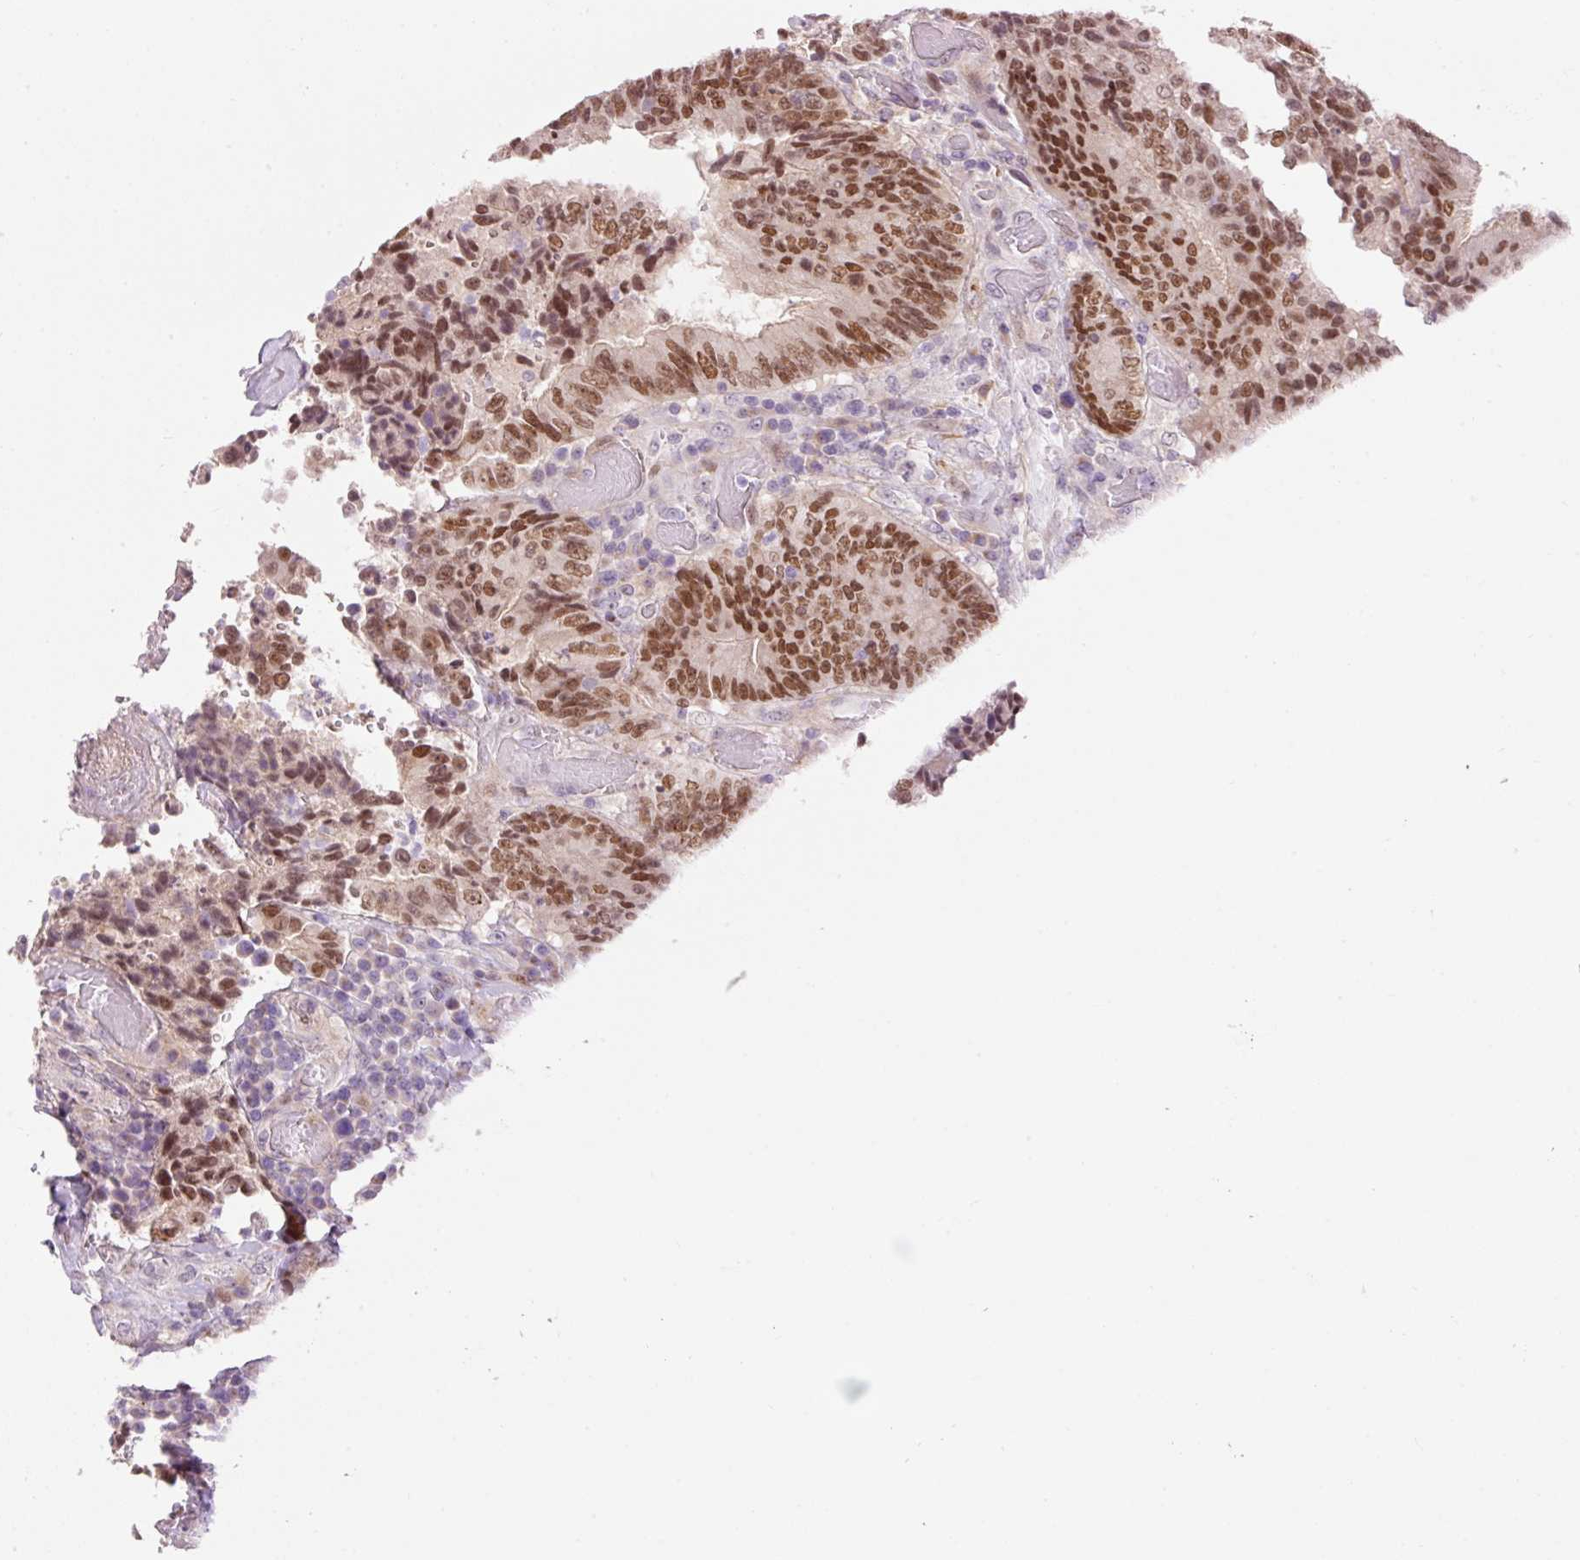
{"staining": {"intensity": "moderate", "quantity": ">75%", "location": "nuclear"}, "tissue": "colorectal cancer", "cell_type": "Tumor cells", "image_type": "cancer", "snomed": [{"axis": "morphology", "description": "Adenocarcinoma, NOS"}, {"axis": "topography", "description": "Rectum"}], "caption": "Colorectal cancer (adenocarcinoma) stained for a protein exhibits moderate nuclear positivity in tumor cells. Immunohistochemistry stains the protein in brown and the nuclei are stained blue.", "gene": "HNF1A", "patient": {"sex": "male", "age": 72}}